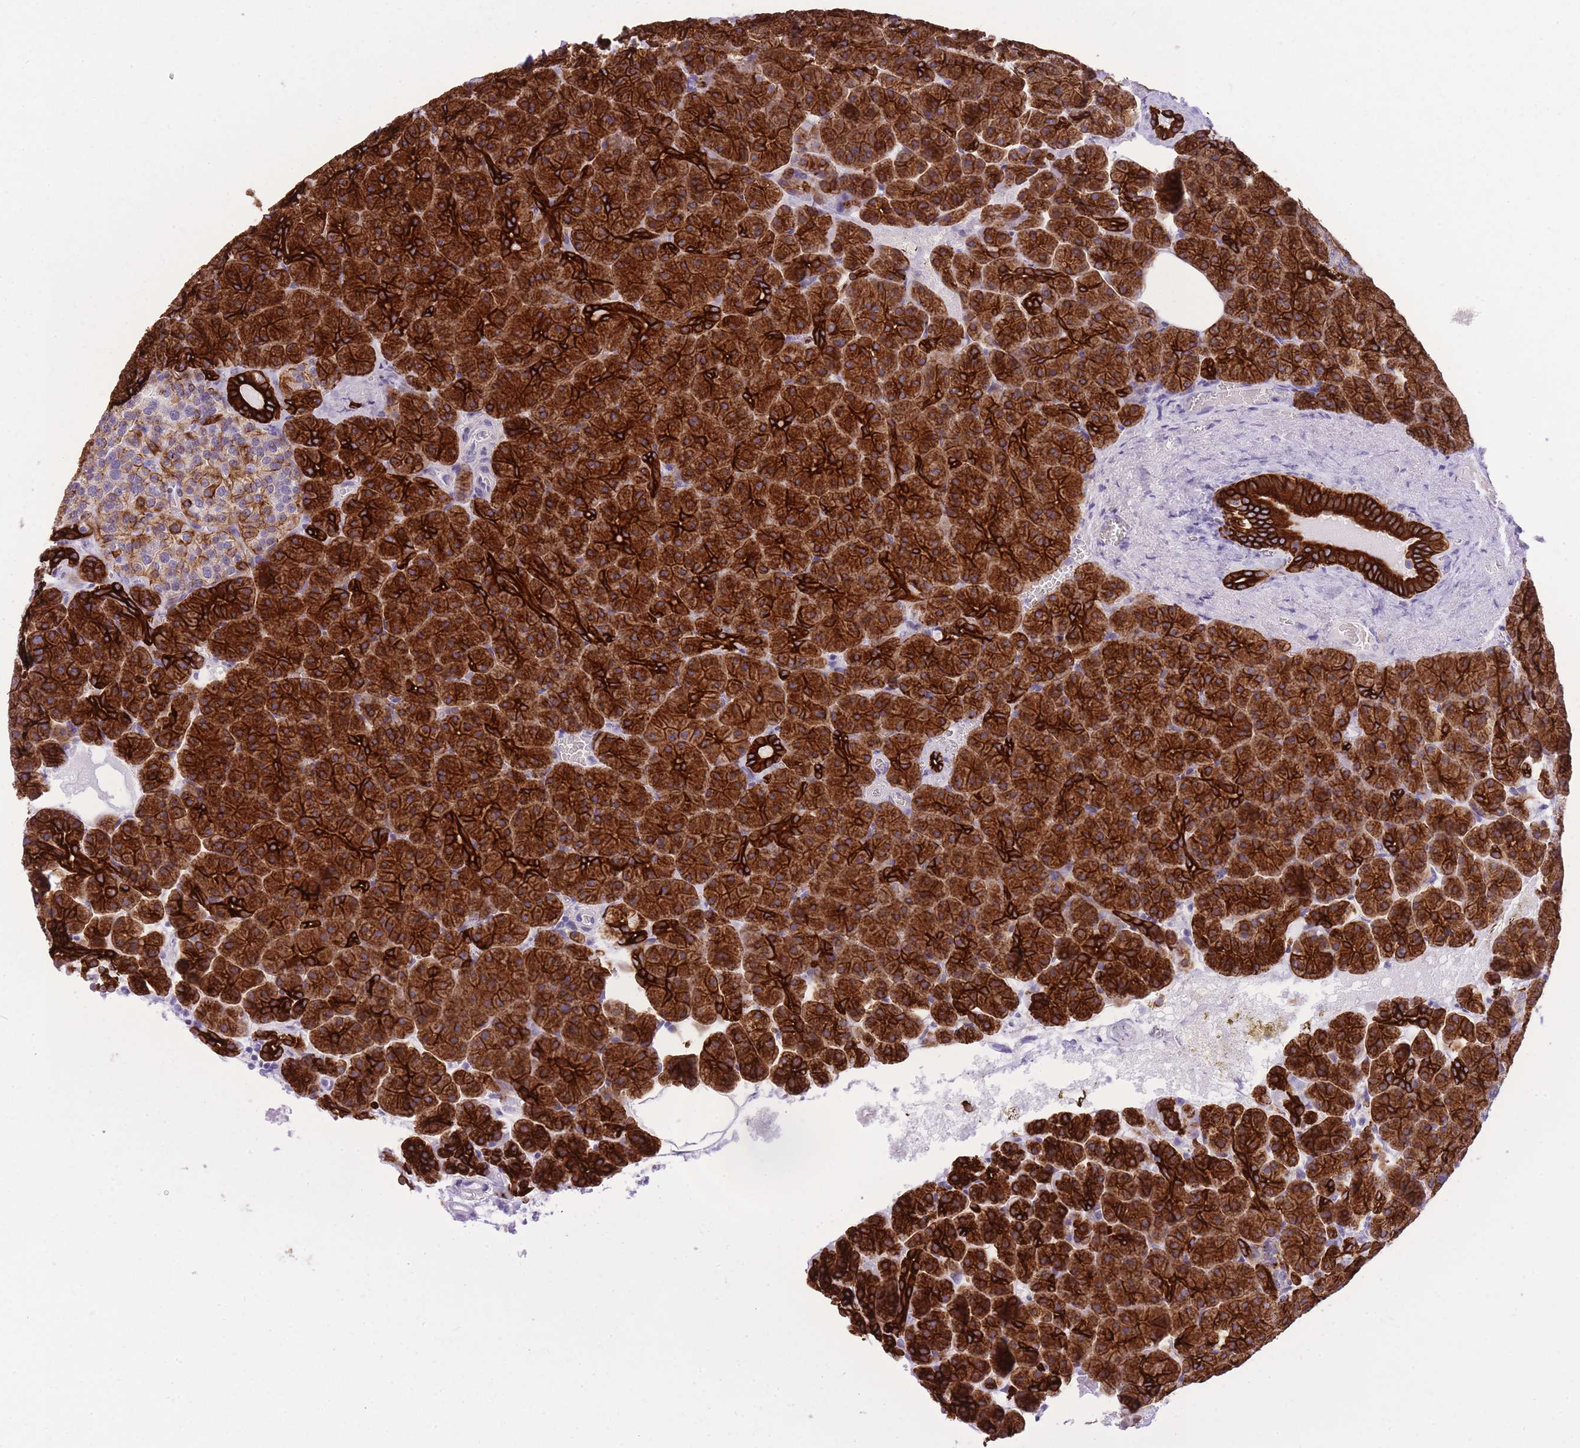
{"staining": {"intensity": "strong", "quantity": ">75%", "location": "cytoplasmic/membranous"}, "tissue": "pancreas", "cell_type": "Exocrine glandular cells", "image_type": "normal", "snomed": [{"axis": "morphology", "description": "Normal tissue, NOS"}, {"axis": "topography", "description": "Pancreas"}], "caption": "The immunohistochemical stain shows strong cytoplasmic/membranous positivity in exocrine glandular cells of normal pancreas. The staining was performed using DAB (3,3'-diaminobenzidine) to visualize the protein expression in brown, while the nuclei were stained in blue with hematoxylin (Magnification: 20x).", "gene": "RADX", "patient": {"sex": "female", "age": 74}}